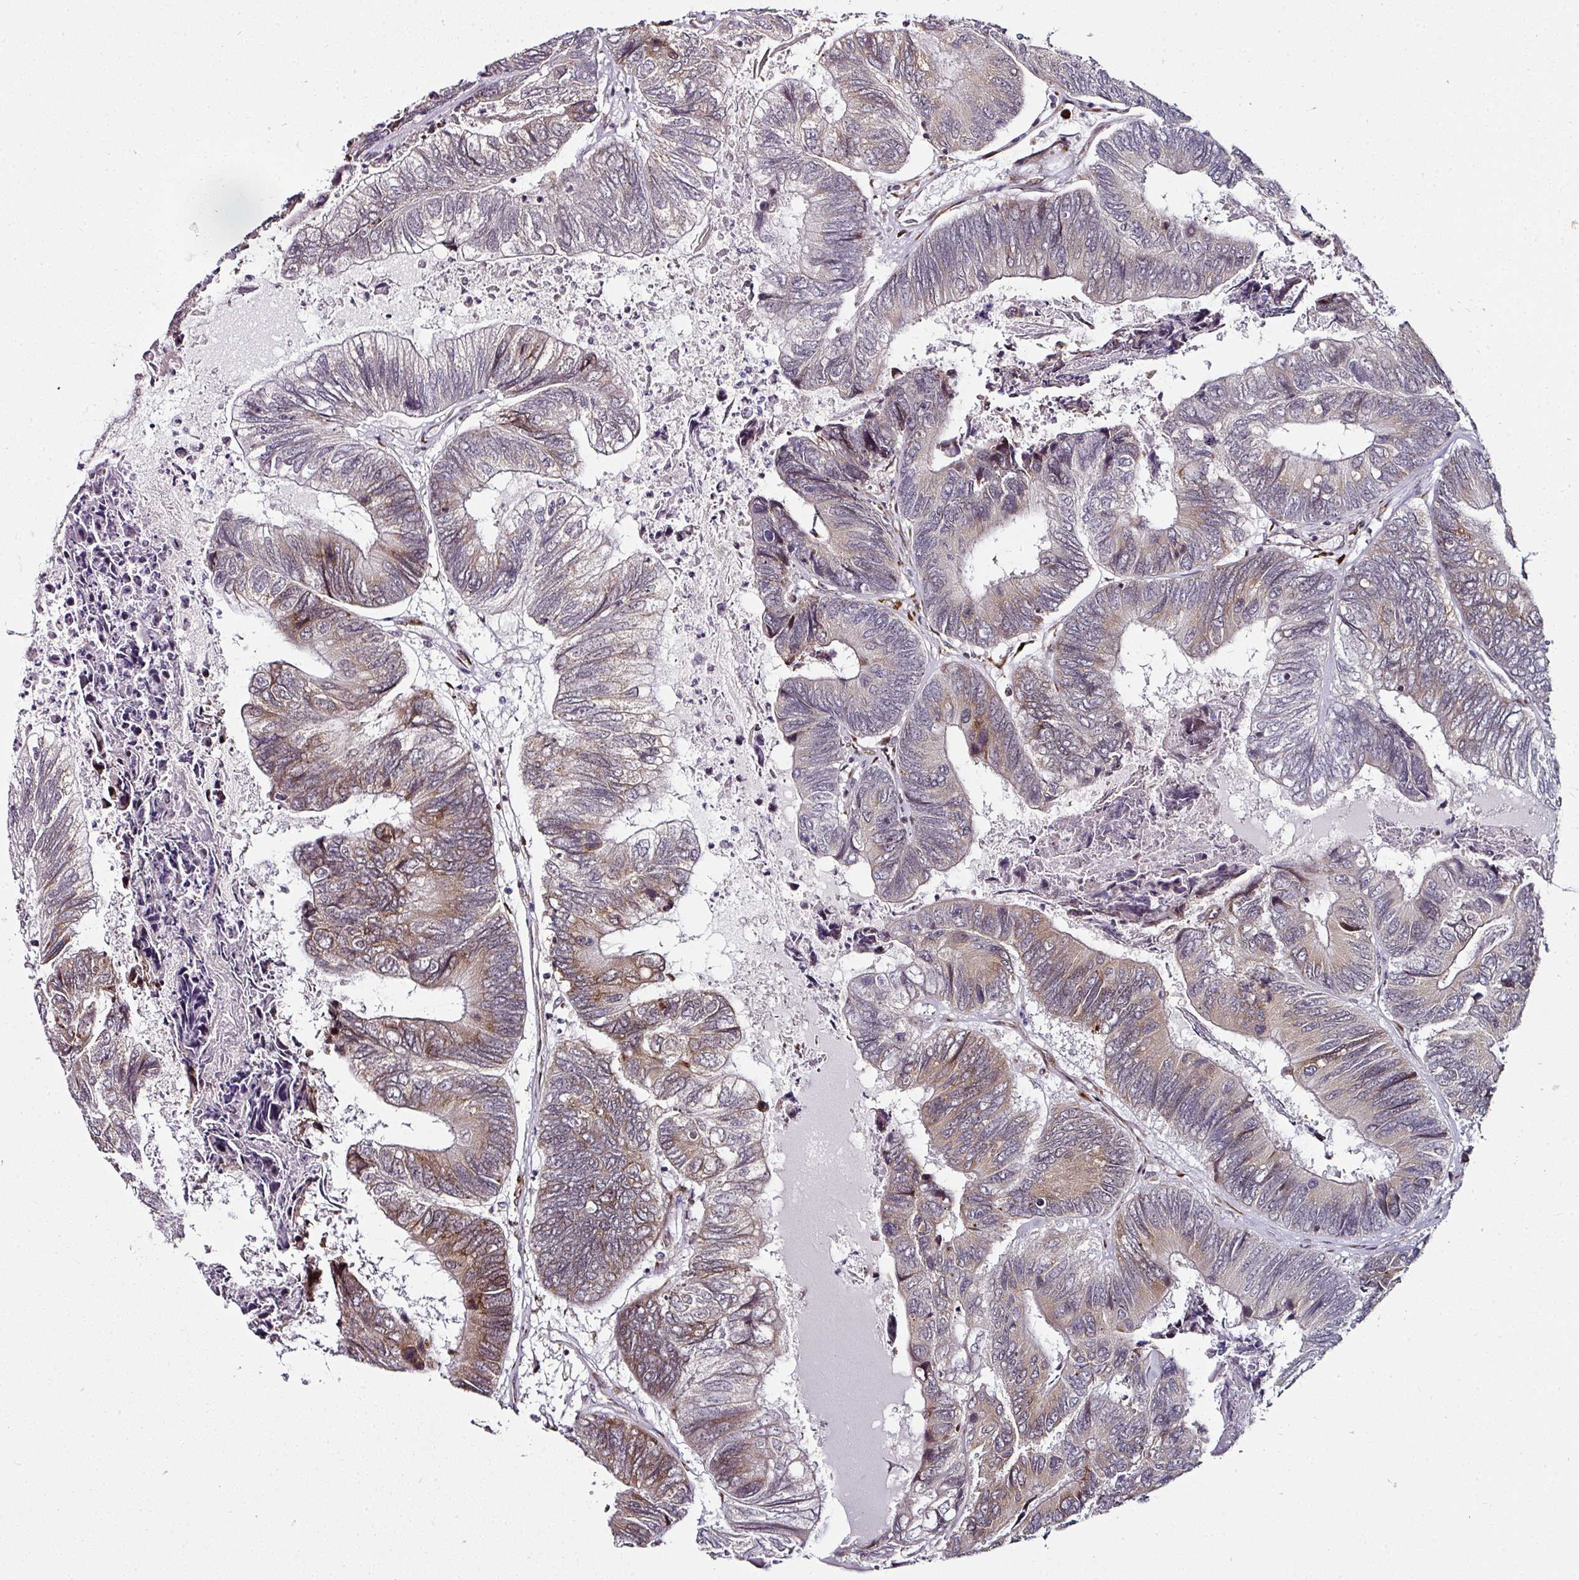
{"staining": {"intensity": "weak", "quantity": "25%-75%", "location": "cytoplasmic/membranous"}, "tissue": "colorectal cancer", "cell_type": "Tumor cells", "image_type": "cancer", "snomed": [{"axis": "morphology", "description": "Adenocarcinoma, NOS"}, {"axis": "topography", "description": "Colon"}], "caption": "This is an image of immunohistochemistry (IHC) staining of adenocarcinoma (colorectal), which shows weak staining in the cytoplasmic/membranous of tumor cells.", "gene": "APOLD1", "patient": {"sex": "female", "age": 67}}